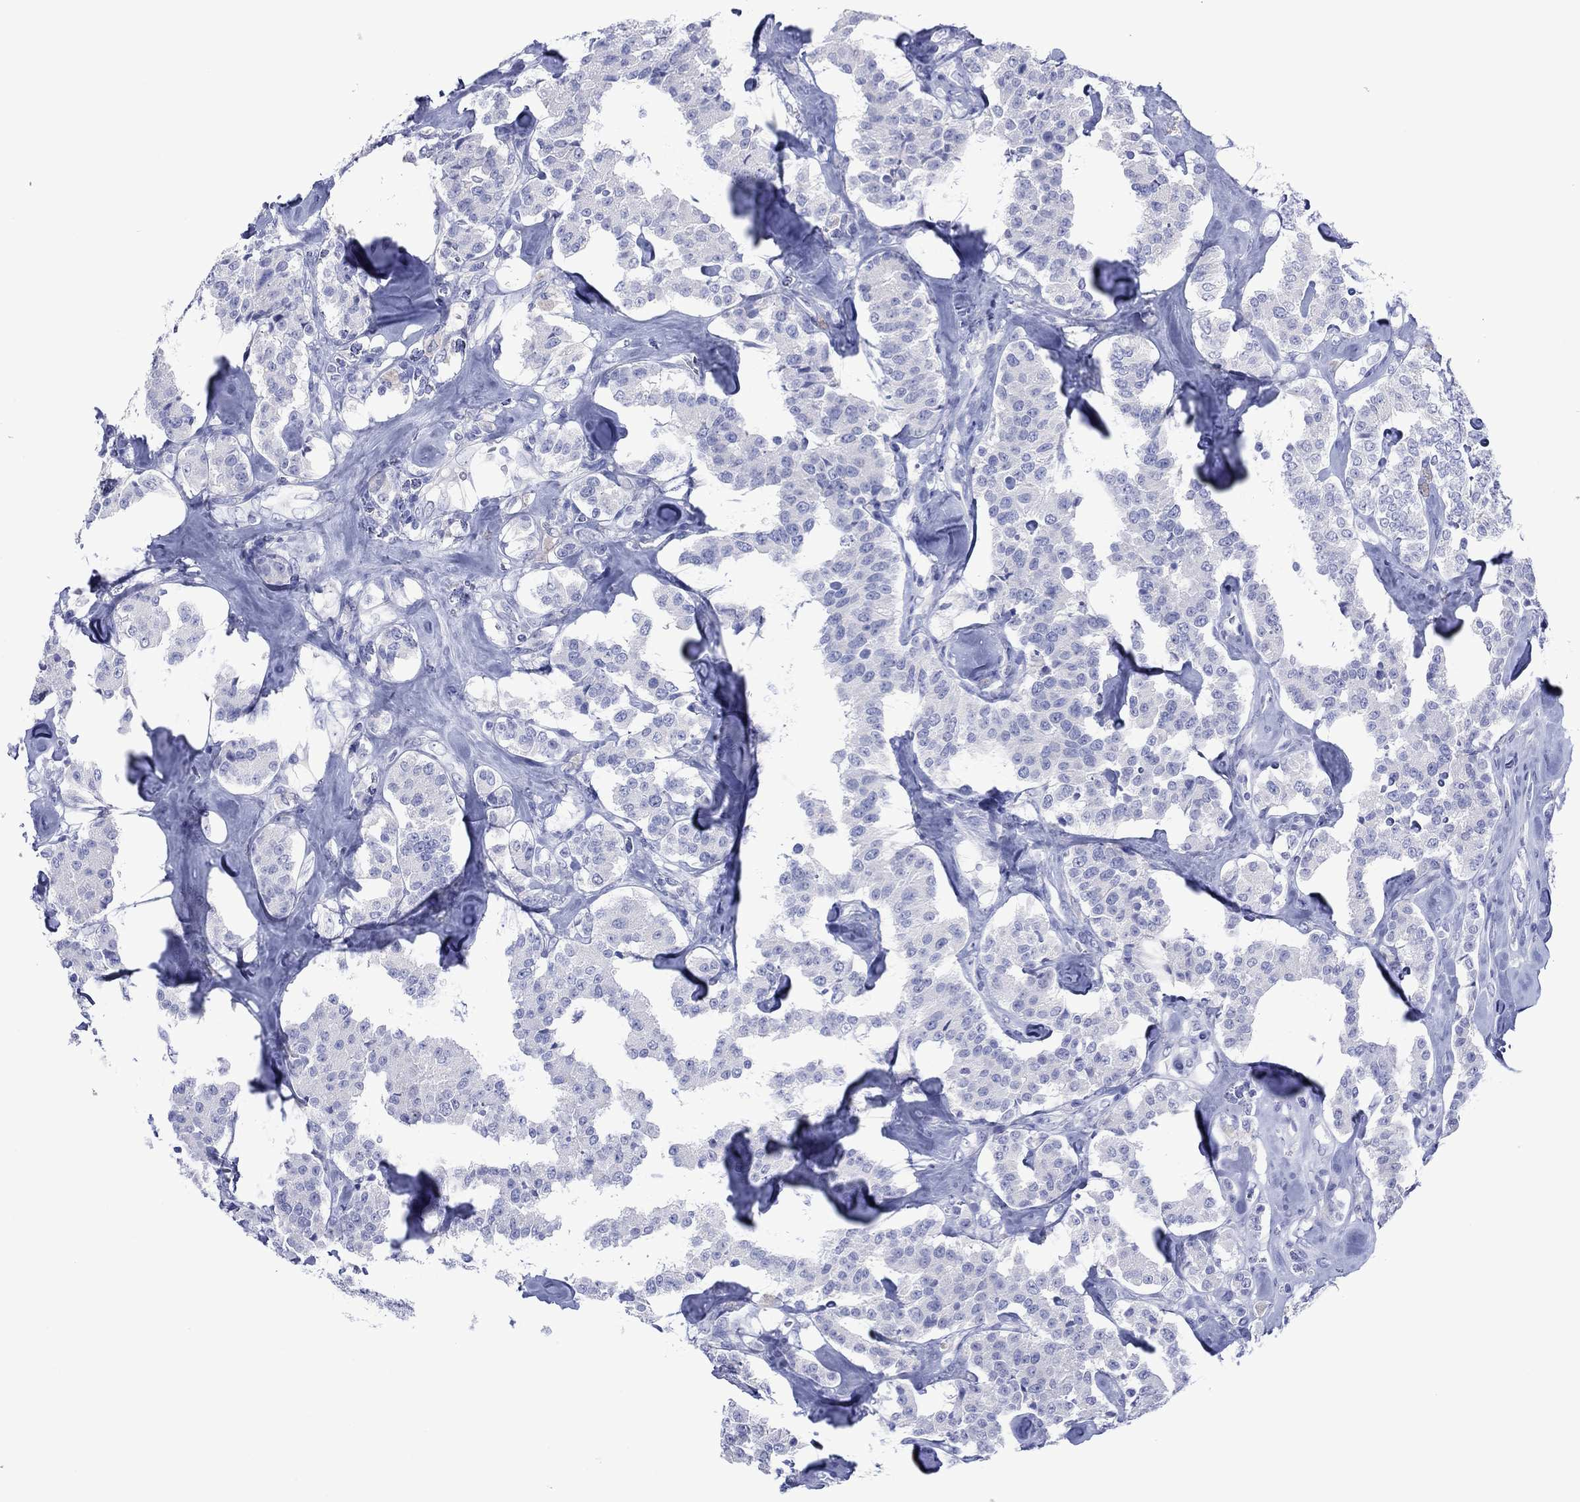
{"staining": {"intensity": "weak", "quantity": "<25%", "location": "cytoplasmic/membranous"}, "tissue": "carcinoid", "cell_type": "Tumor cells", "image_type": "cancer", "snomed": [{"axis": "morphology", "description": "Carcinoid, malignant, NOS"}, {"axis": "topography", "description": "Pancreas"}], "caption": "Tumor cells are negative for protein expression in human malignant carcinoid.", "gene": "MLANA", "patient": {"sex": "male", "age": 41}}